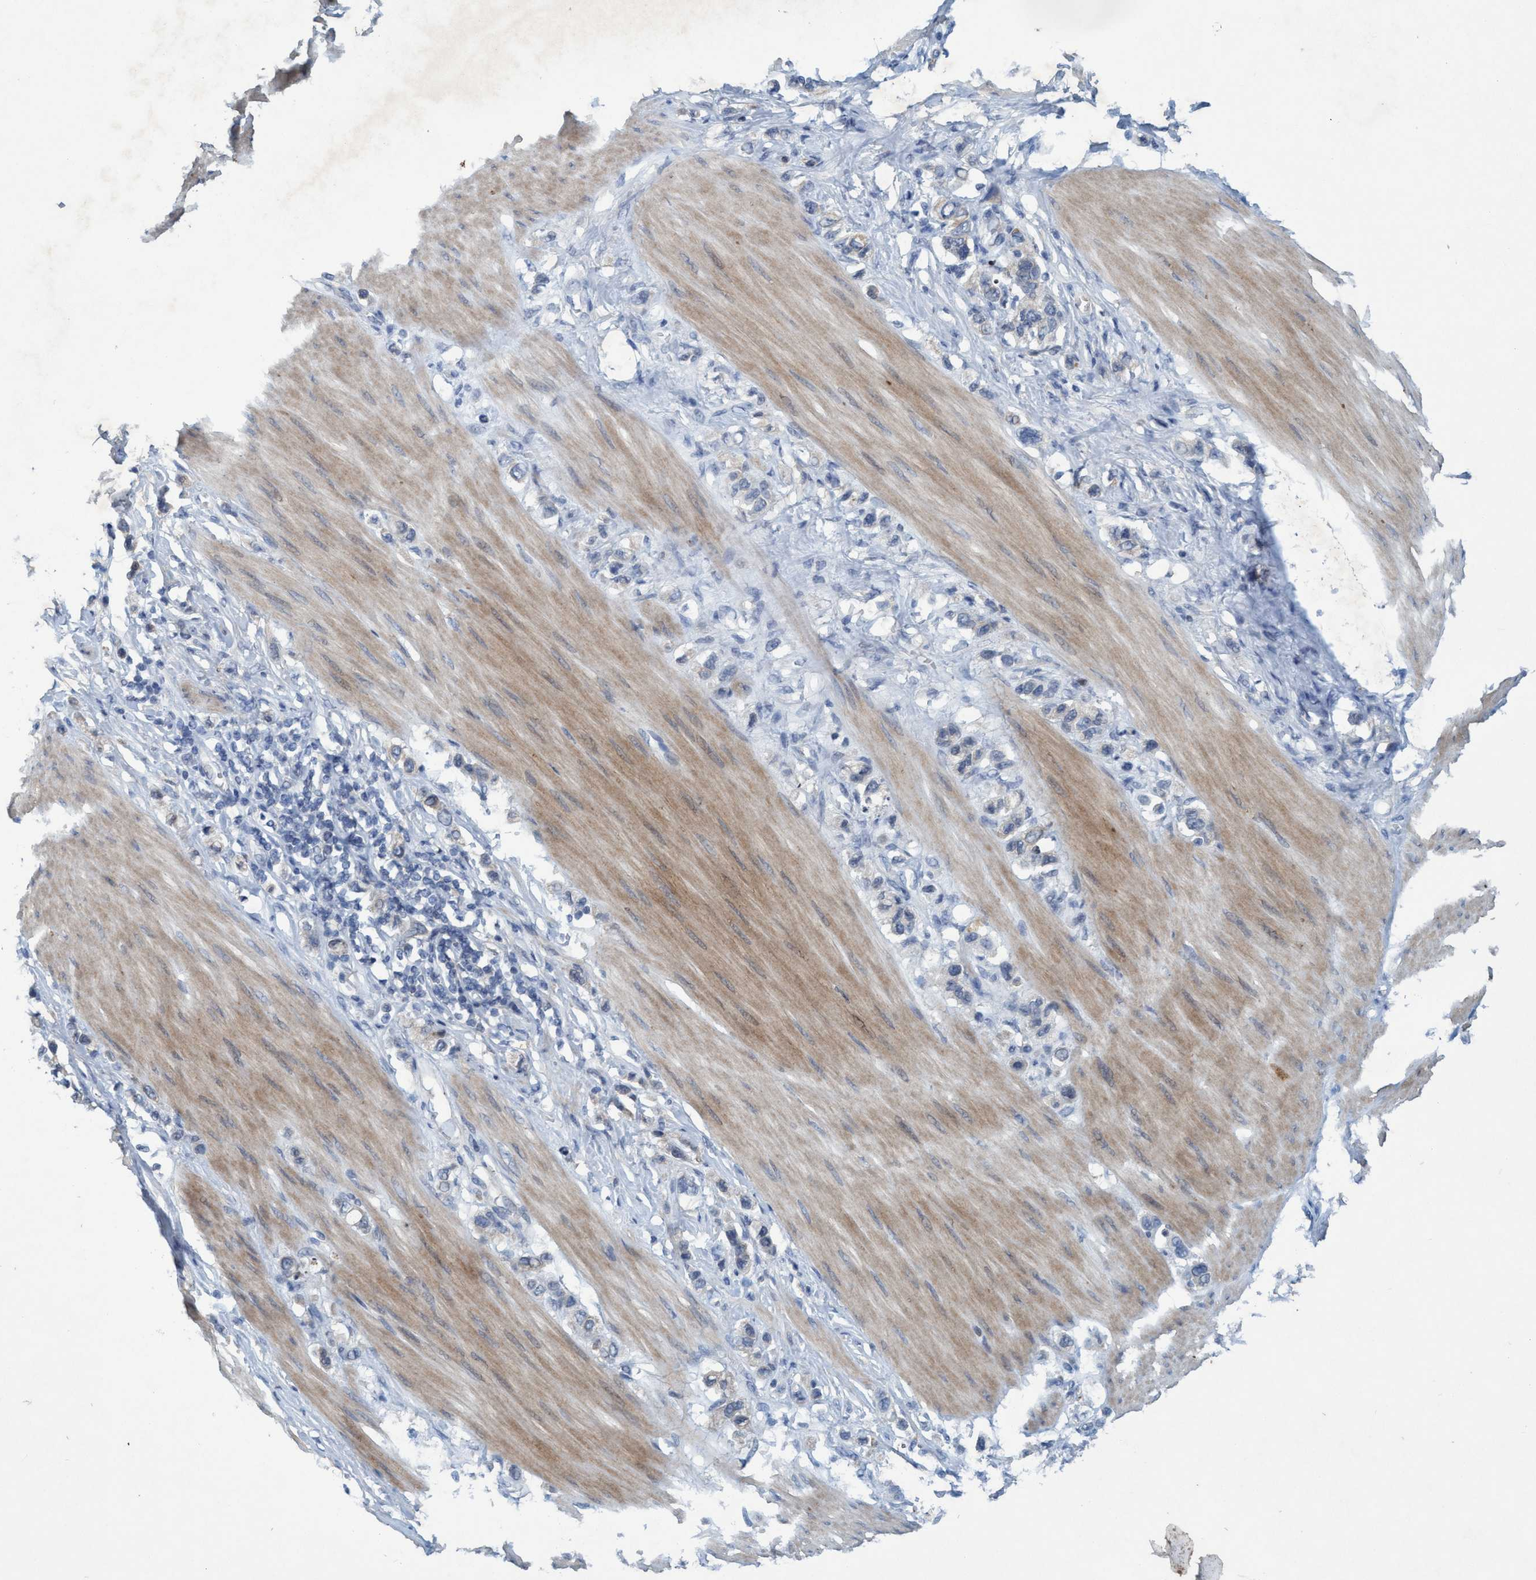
{"staining": {"intensity": "negative", "quantity": "none", "location": "none"}, "tissue": "stomach cancer", "cell_type": "Tumor cells", "image_type": "cancer", "snomed": [{"axis": "morphology", "description": "Adenocarcinoma, NOS"}, {"axis": "topography", "description": "Stomach"}], "caption": "Protein analysis of stomach cancer (adenocarcinoma) demonstrates no significant positivity in tumor cells.", "gene": "RNF208", "patient": {"sex": "female", "age": 65}}